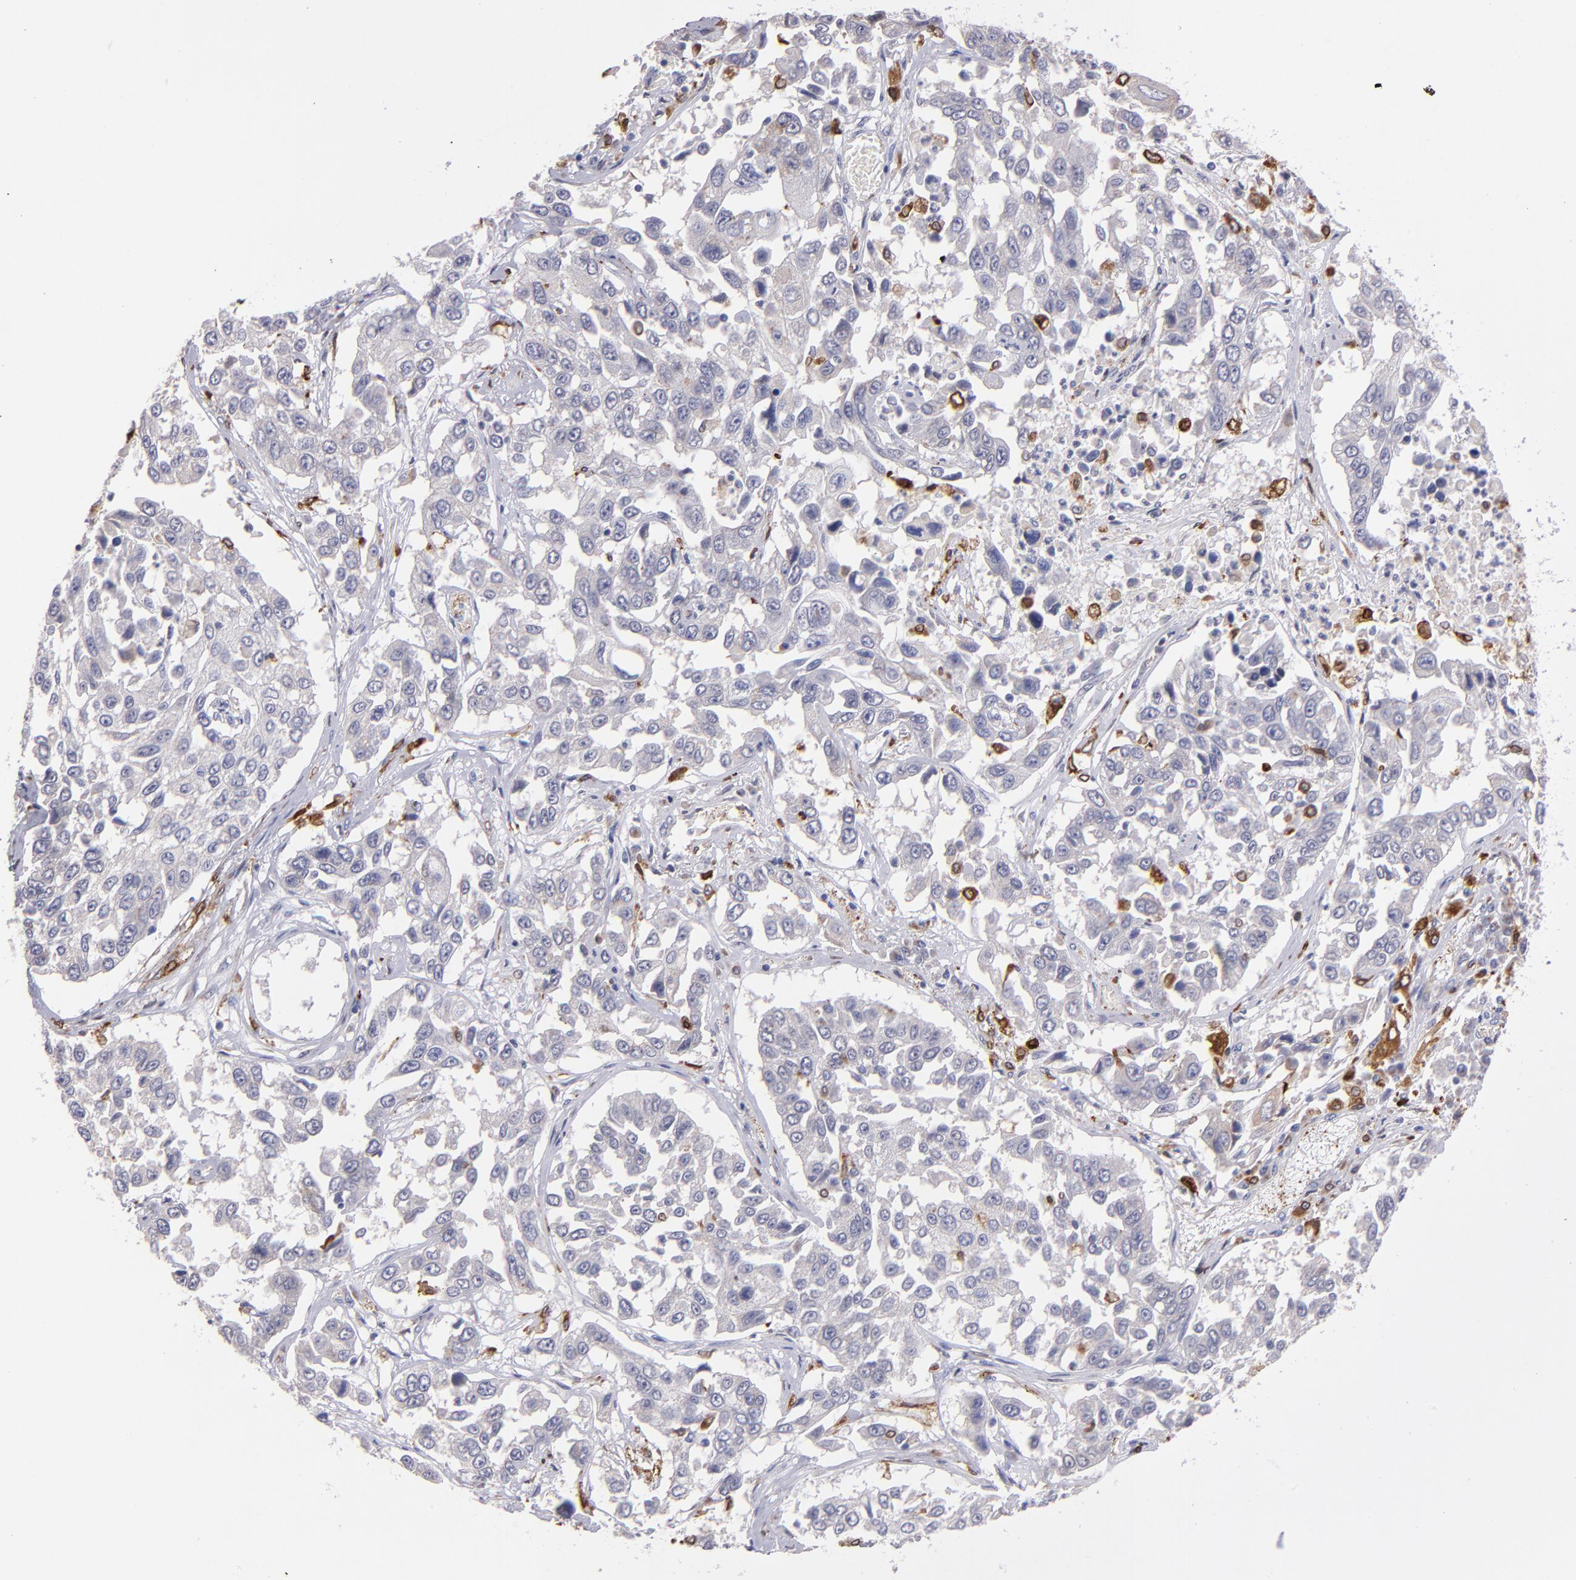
{"staining": {"intensity": "negative", "quantity": "none", "location": "none"}, "tissue": "lung cancer", "cell_type": "Tumor cells", "image_type": "cancer", "snomed": [{"axis": "morphology", "description": "Squamous cell carcinoma, NOS"}, {"axis": "topography", "description": "Lung"}], "caption": "Lung cancer was stained to show a protein in brown. There is no significant positivity in tumor cells.", "gene": "PTGS1", "patient": {"sex": "male", "age": 71}}